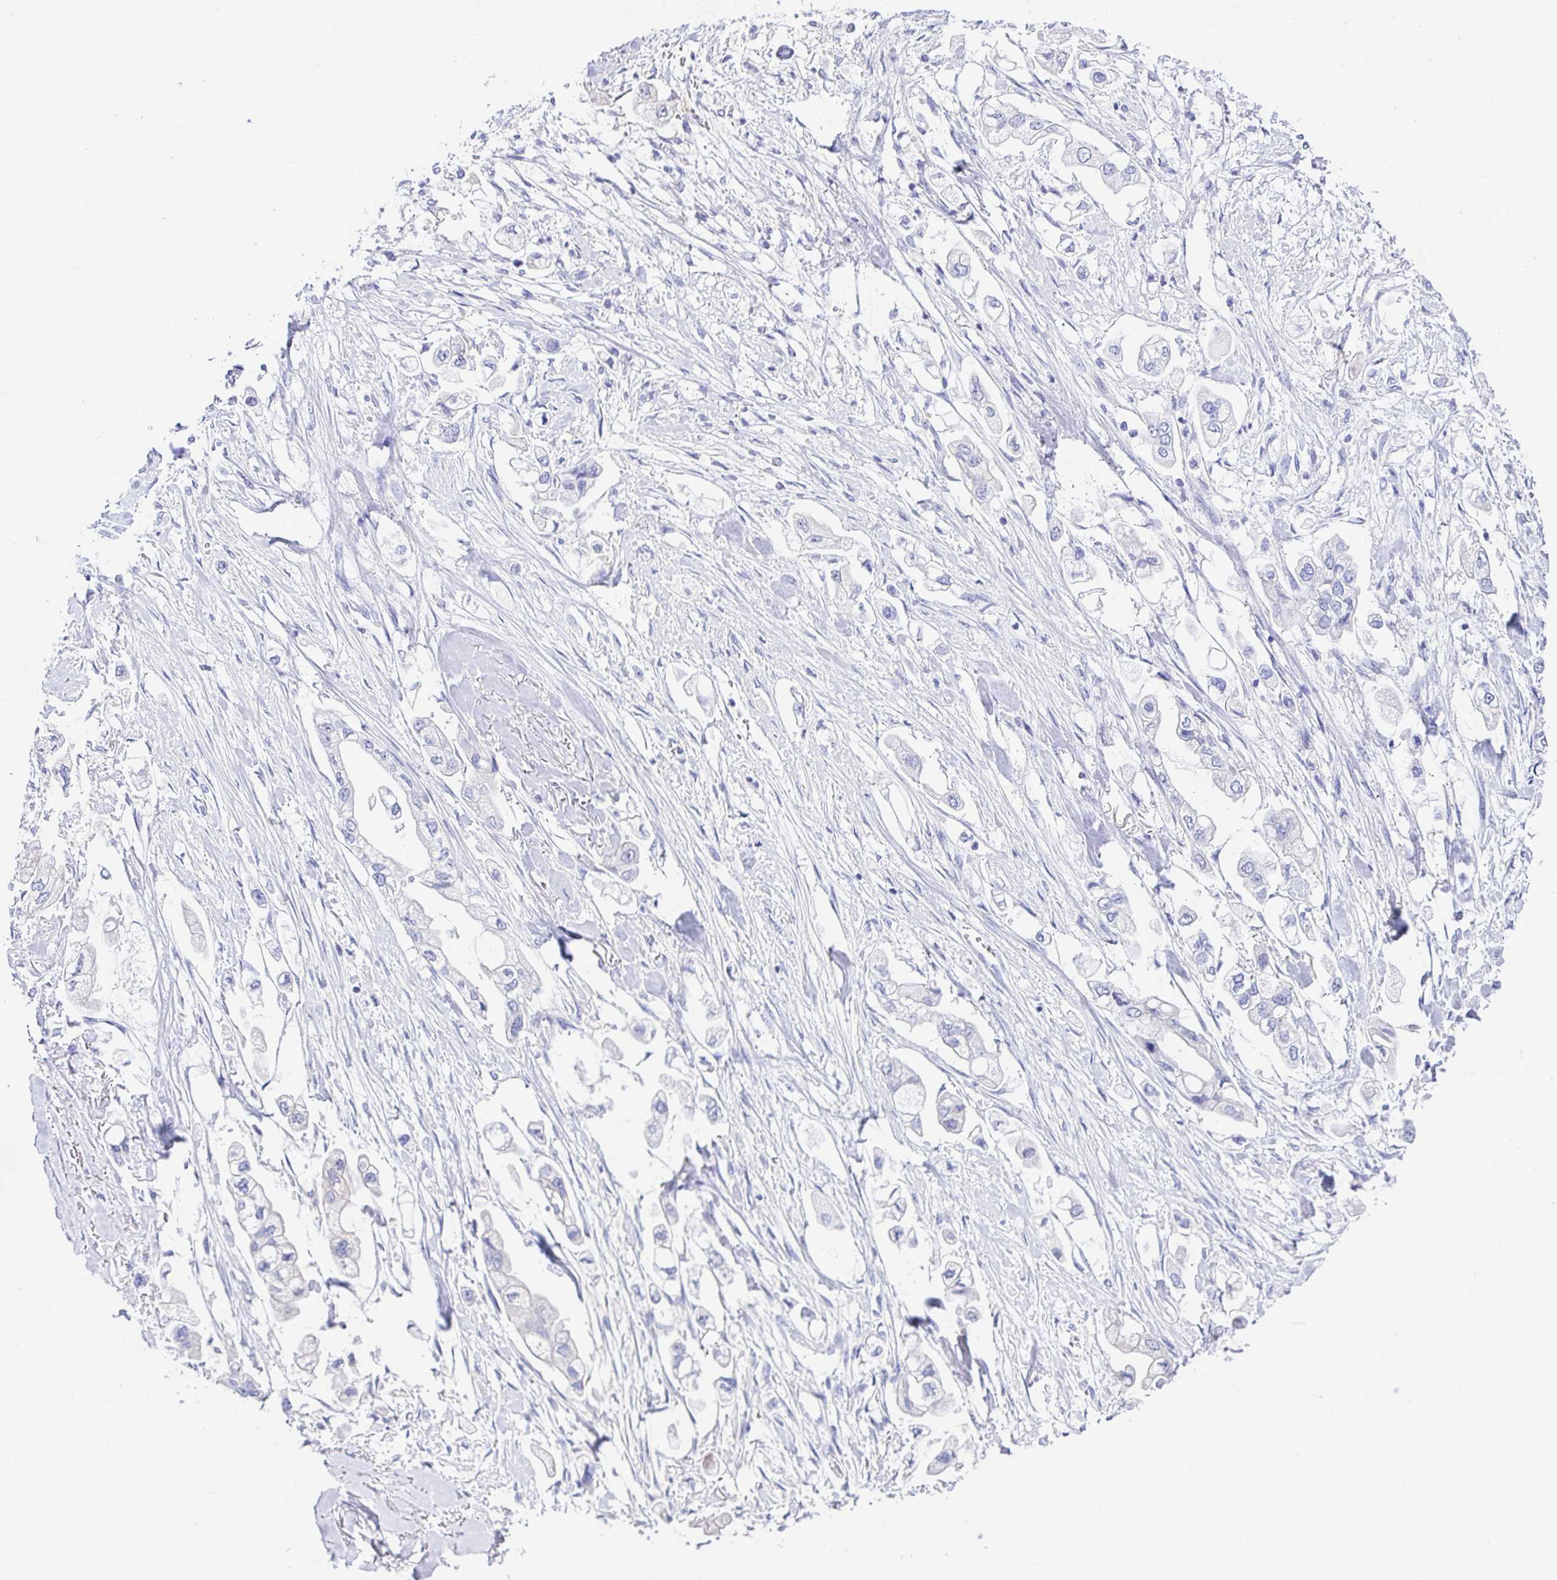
{"staining": {"intensity": "negative", "quantity": "none", "location": "none"}, "tissue": "stomach cancer", "cell_type": "Tumor cells", "image_type": "cancer", "snomed": [{"axis": "morphology", "description": "Adenocarcinoma, NOS"}, {"axis": "topography", "description": "Stomach"}], "caption": "Immunohistochemistry image of neoplastic tissue: adenocarcinoma (stomach) stained with DAB (3,3'-diaminobenzidine) exhibits no significant protein staining in tumor cells.", "gene": "BACE2", "patient": {"sex": "male", "age": 62}}